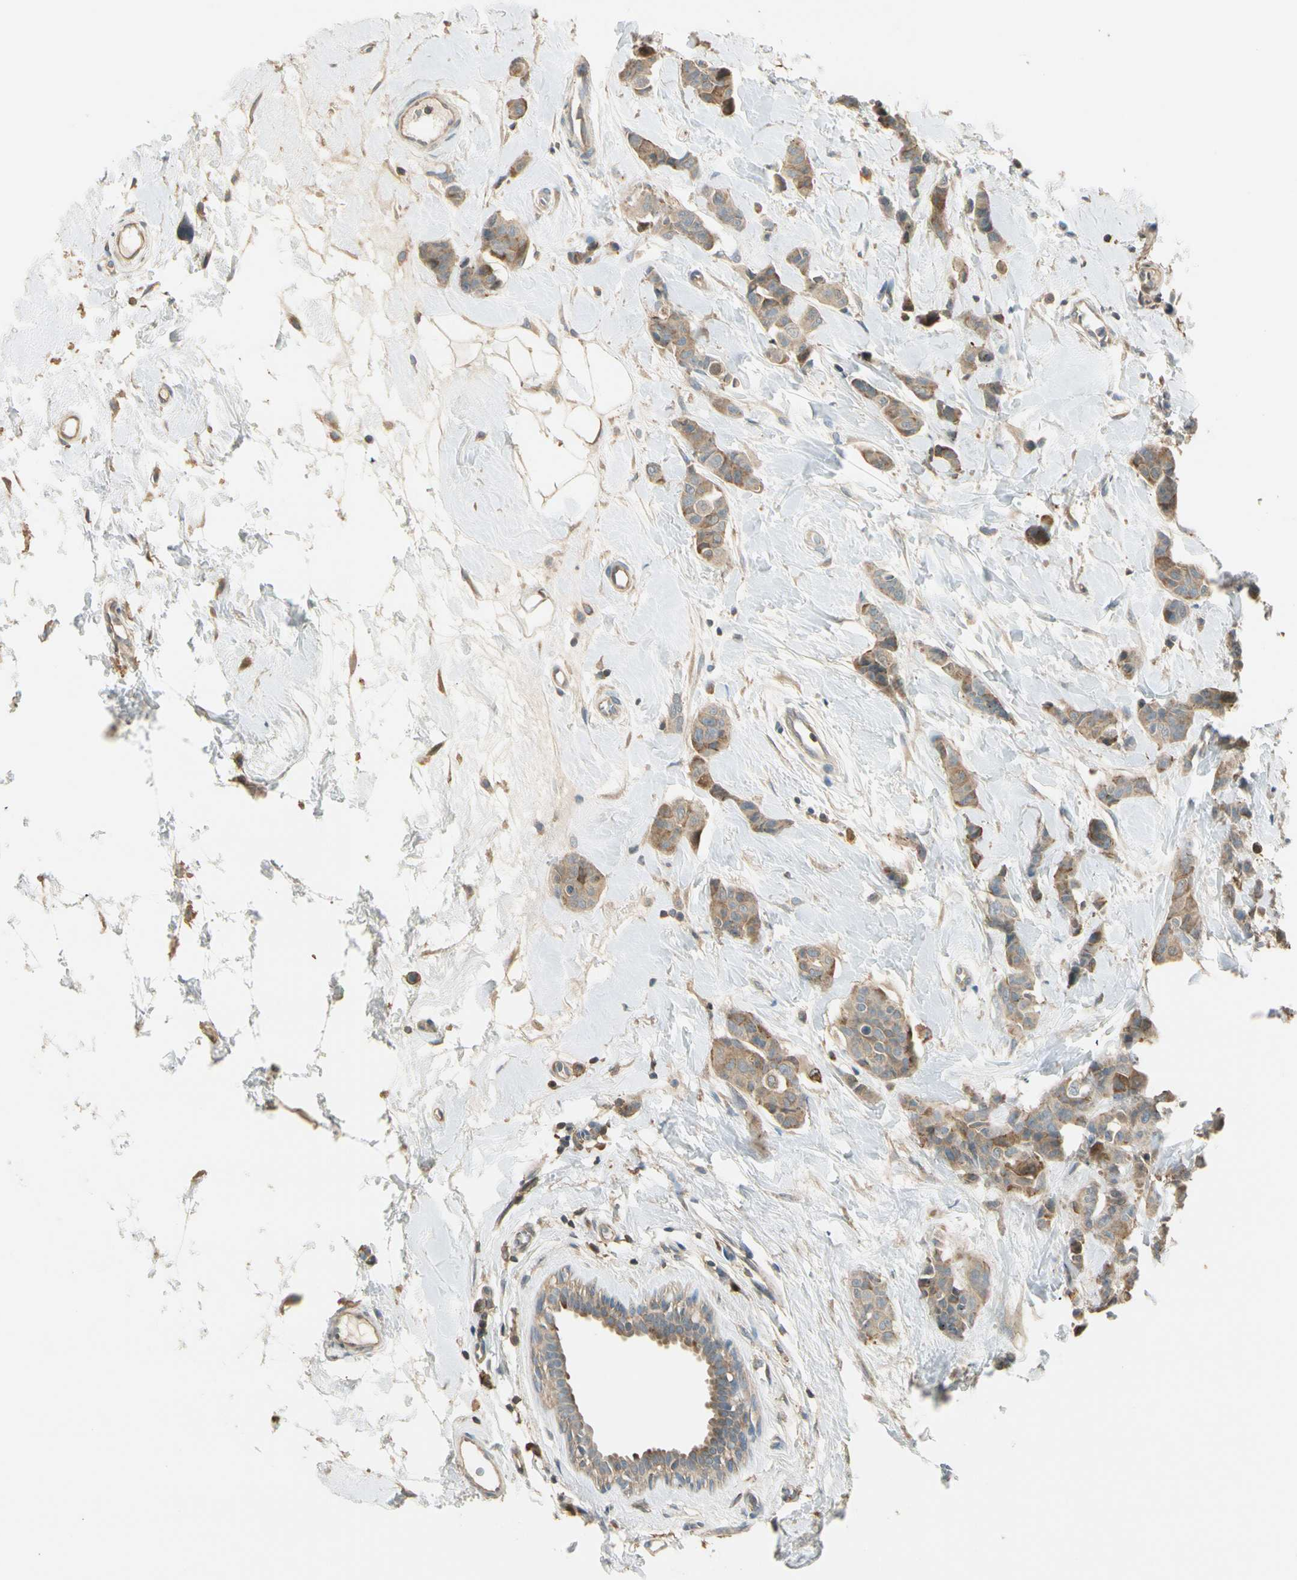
{"staining": {"intensity": "moderate", "quantity": ">75%", "location": "cytoplasmic/membranous"}, "tissue": "breast cancer", "cell_type": "Tumor cells", "image_type": "cancer", "snomed": [{"axis": "morphology", "description": "Normal tissue, NOS"}, {"axis": "morphology", "description": "Duct carcinoma"}, {"axis": "topography", "description": "Breast"}], "caption": "A high-resolution photomicrograph shows immunohistochemistry (IHC) staining of breast intraductal carcinoma, which exhibits moderate cytoplasmic/membranous positivity in about >75% of tumor cells. The staining was performed using DAB to visualize the protein expression in brown, while the nuclei were stained in blue with hematoxylin (Magnification: 20x).", "gene": "PLXNA1", "patient": {"sex": "female", "age": 40}}